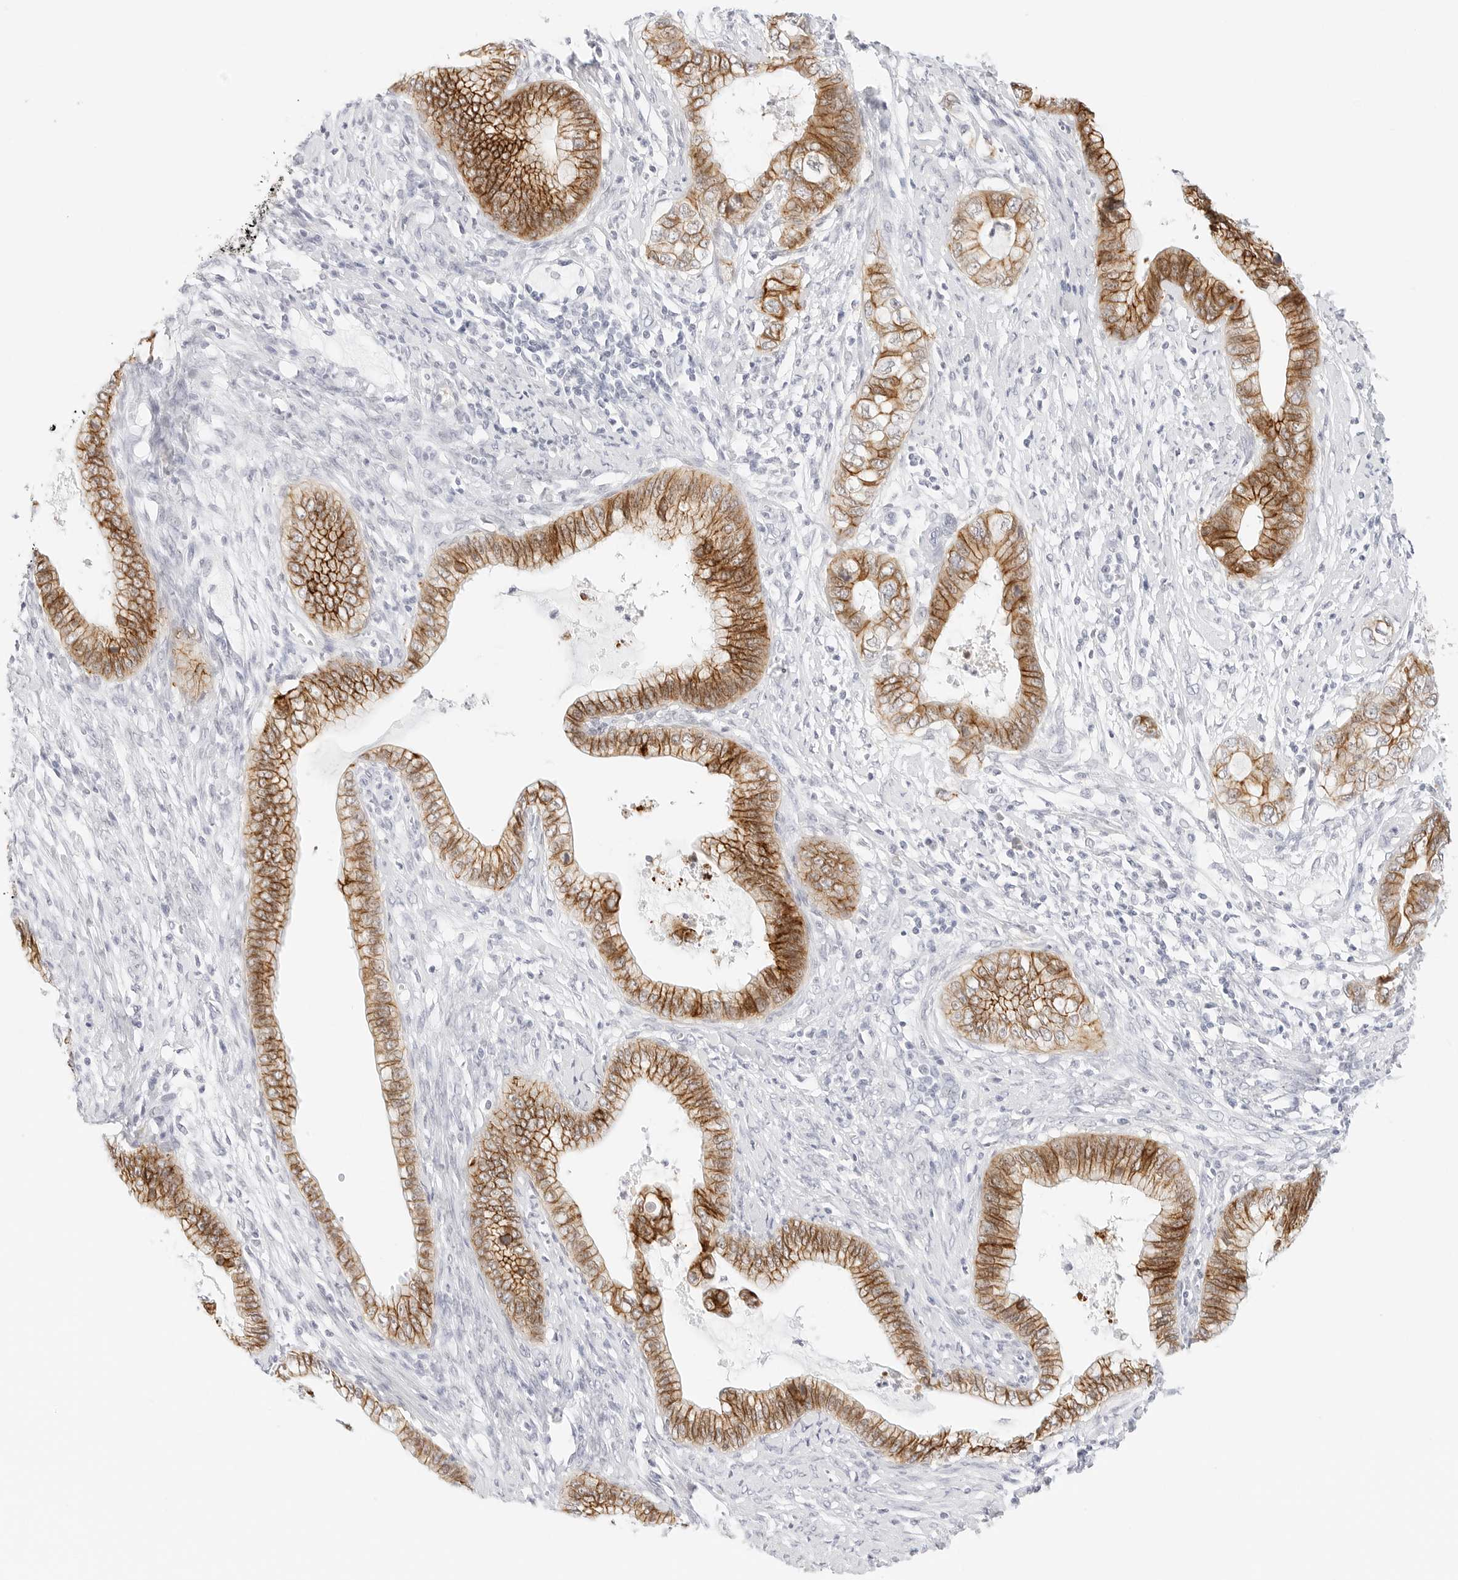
{"staining": {"intensity": "strong", "quantity": ">75%", "location": "cytoplasmic/membranous"}, "tissue": "cervical cancer", "cell_type": "Tumor cells", "image_type": "cancer", "snomed": [{"axis": "morphology", "description": "Adenocarcinoma, NOS"}, {"axis": "topography", "description": "Cervix"}], "caption": "Immunohistochemistry (IHC) (DAB (3,3'-diaminobenzidine)) staining of human cervical adenocarcinoma demonstrates strong cytoplasmic/membranous protein expression in approximately >75% of tumor cells.", "gene": "CDH1", "patient": {"sex": "female", "age": 44}}